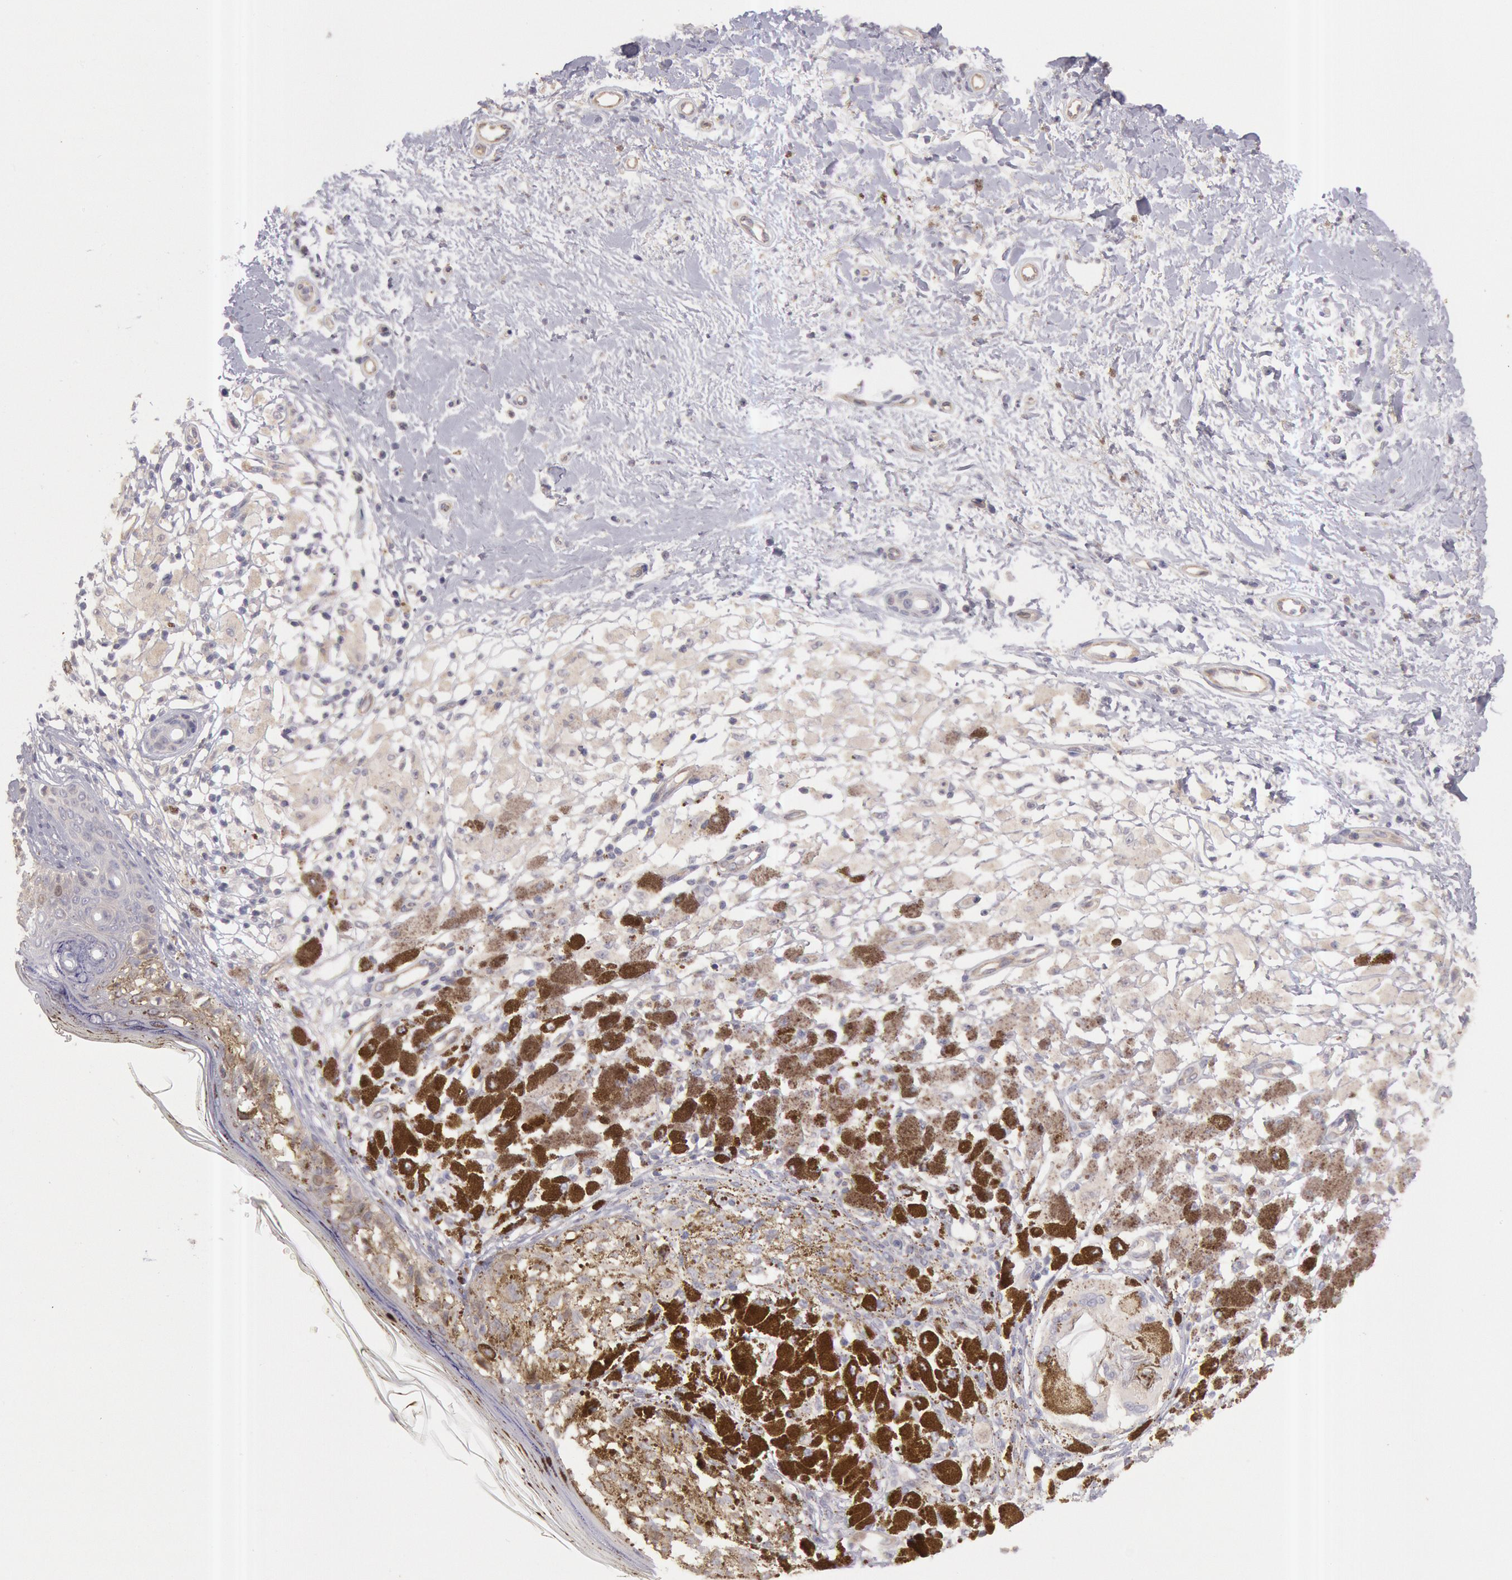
{"staining": {"intensity": "negative", "quantity": "none", "location": "none"}, "tissue": "melanoma", "cell_type": "Tumor cells", "image_type": "cancer", "snomed": [{"axis": "morphology", "description": "Malignant melanoma, NOS"}, {"axis": "topography", "description": "Skin"}], "caption": "A high-resolution image shows immunohistochemistry (IHC) staining of melanoma, which reveals no significant positivity in tumor cells.", "gene": "AMOTL1", "patient": {"sex": "male", "age": 88}}